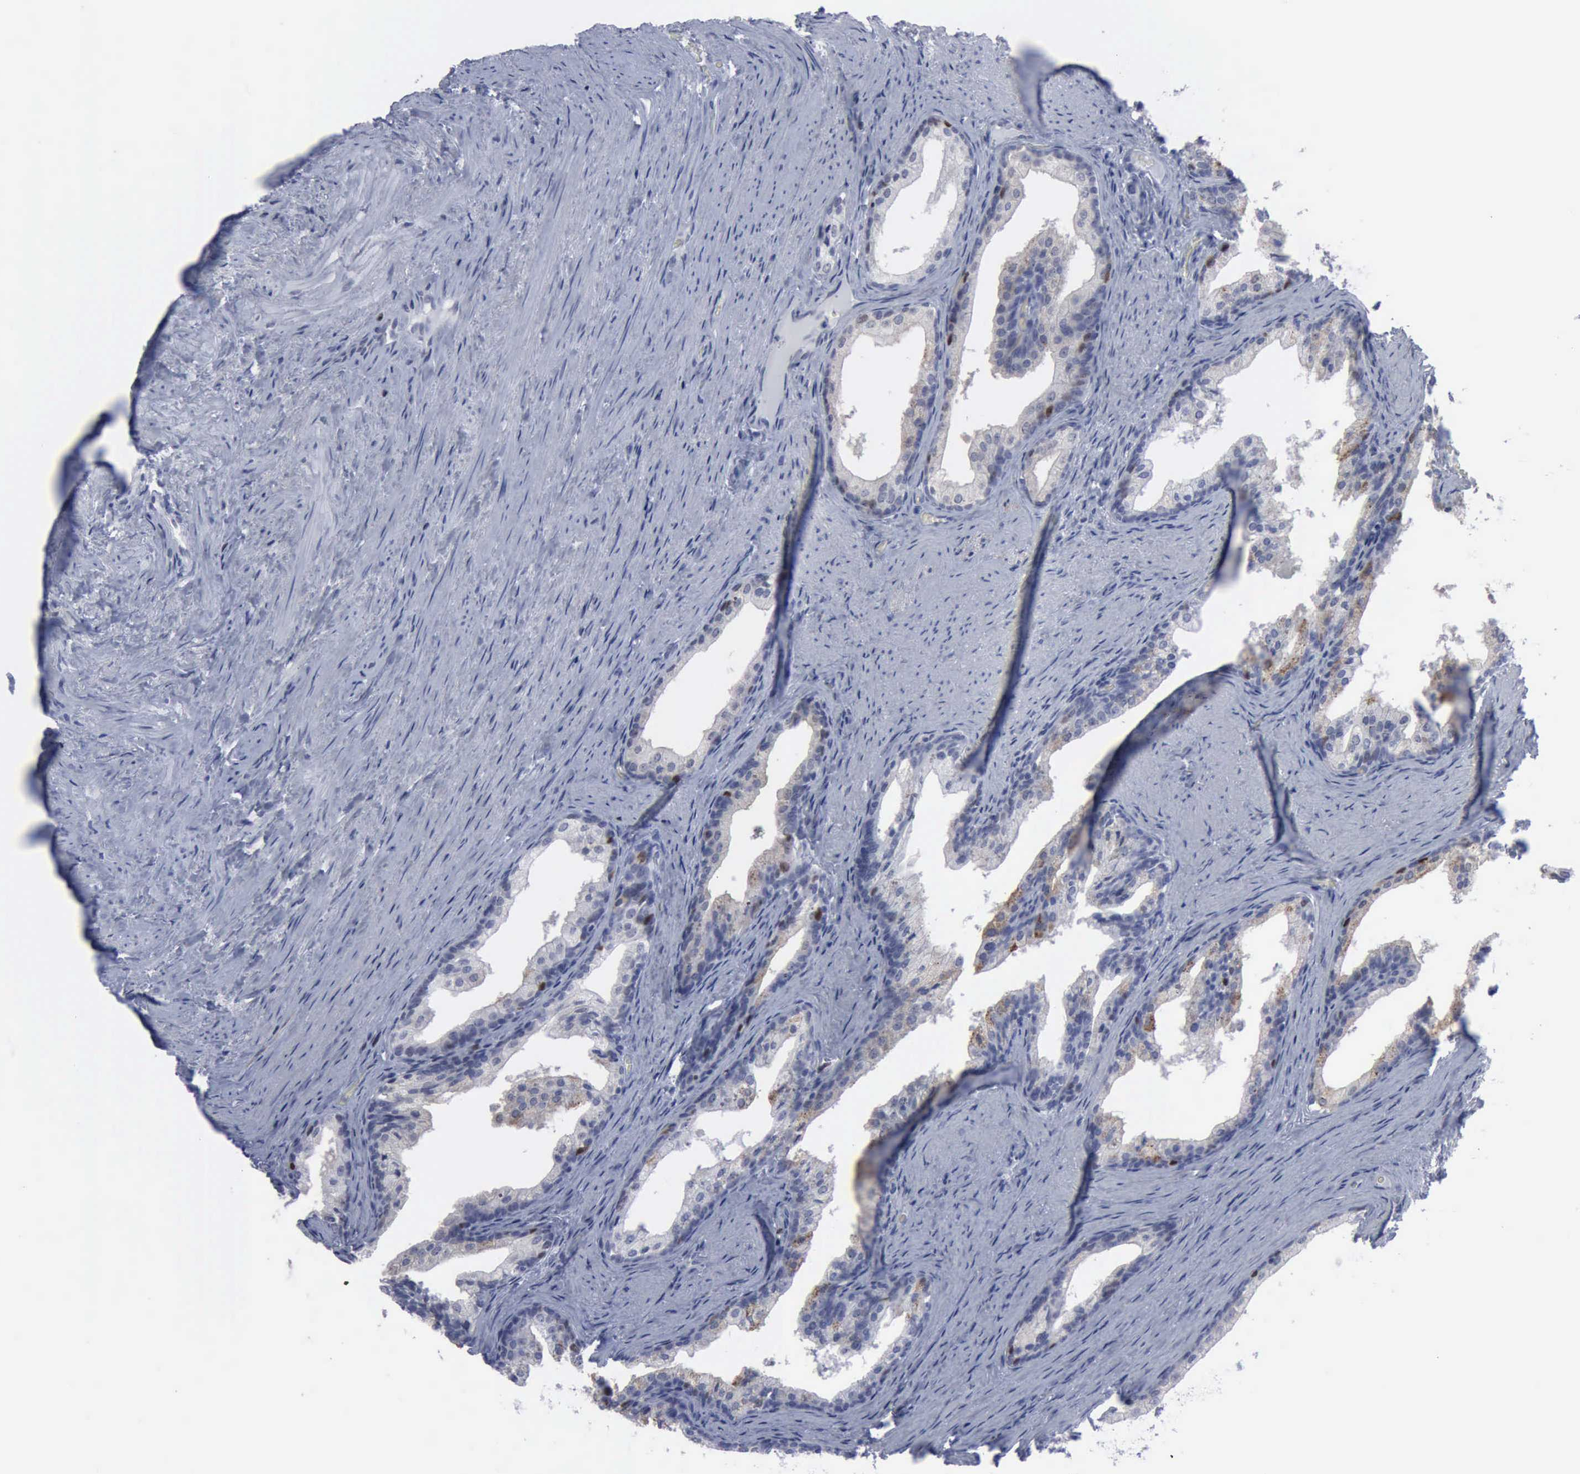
{"staining": {"intensity": "moderate", "quantity": "<25%", "location": "nuclear"}, "tissue": "prostate cancer", "cell_type": "Tumor cells", "image_type": "cancer", "snomed": [{"axis": "morphology", "description": "Adenocarcinoma, Medium grade"}, {"axis": "topography", "description": "Prostate"}], "caption": "IHC staining of adenocarcinoma (medium-grade) (prostate), which exhibits low levels of moderate nuclear staining in about <25% of tumor cells indicating moderate nuclear protein positivity. The staining was performed using DAB (3,3'-diaminobenzidine) (brown) for protein detection and nuclei were counterstained in hematoxylin (blue).", "gene": "MCM5", "patient": {"sex": "male", "age": 60}}